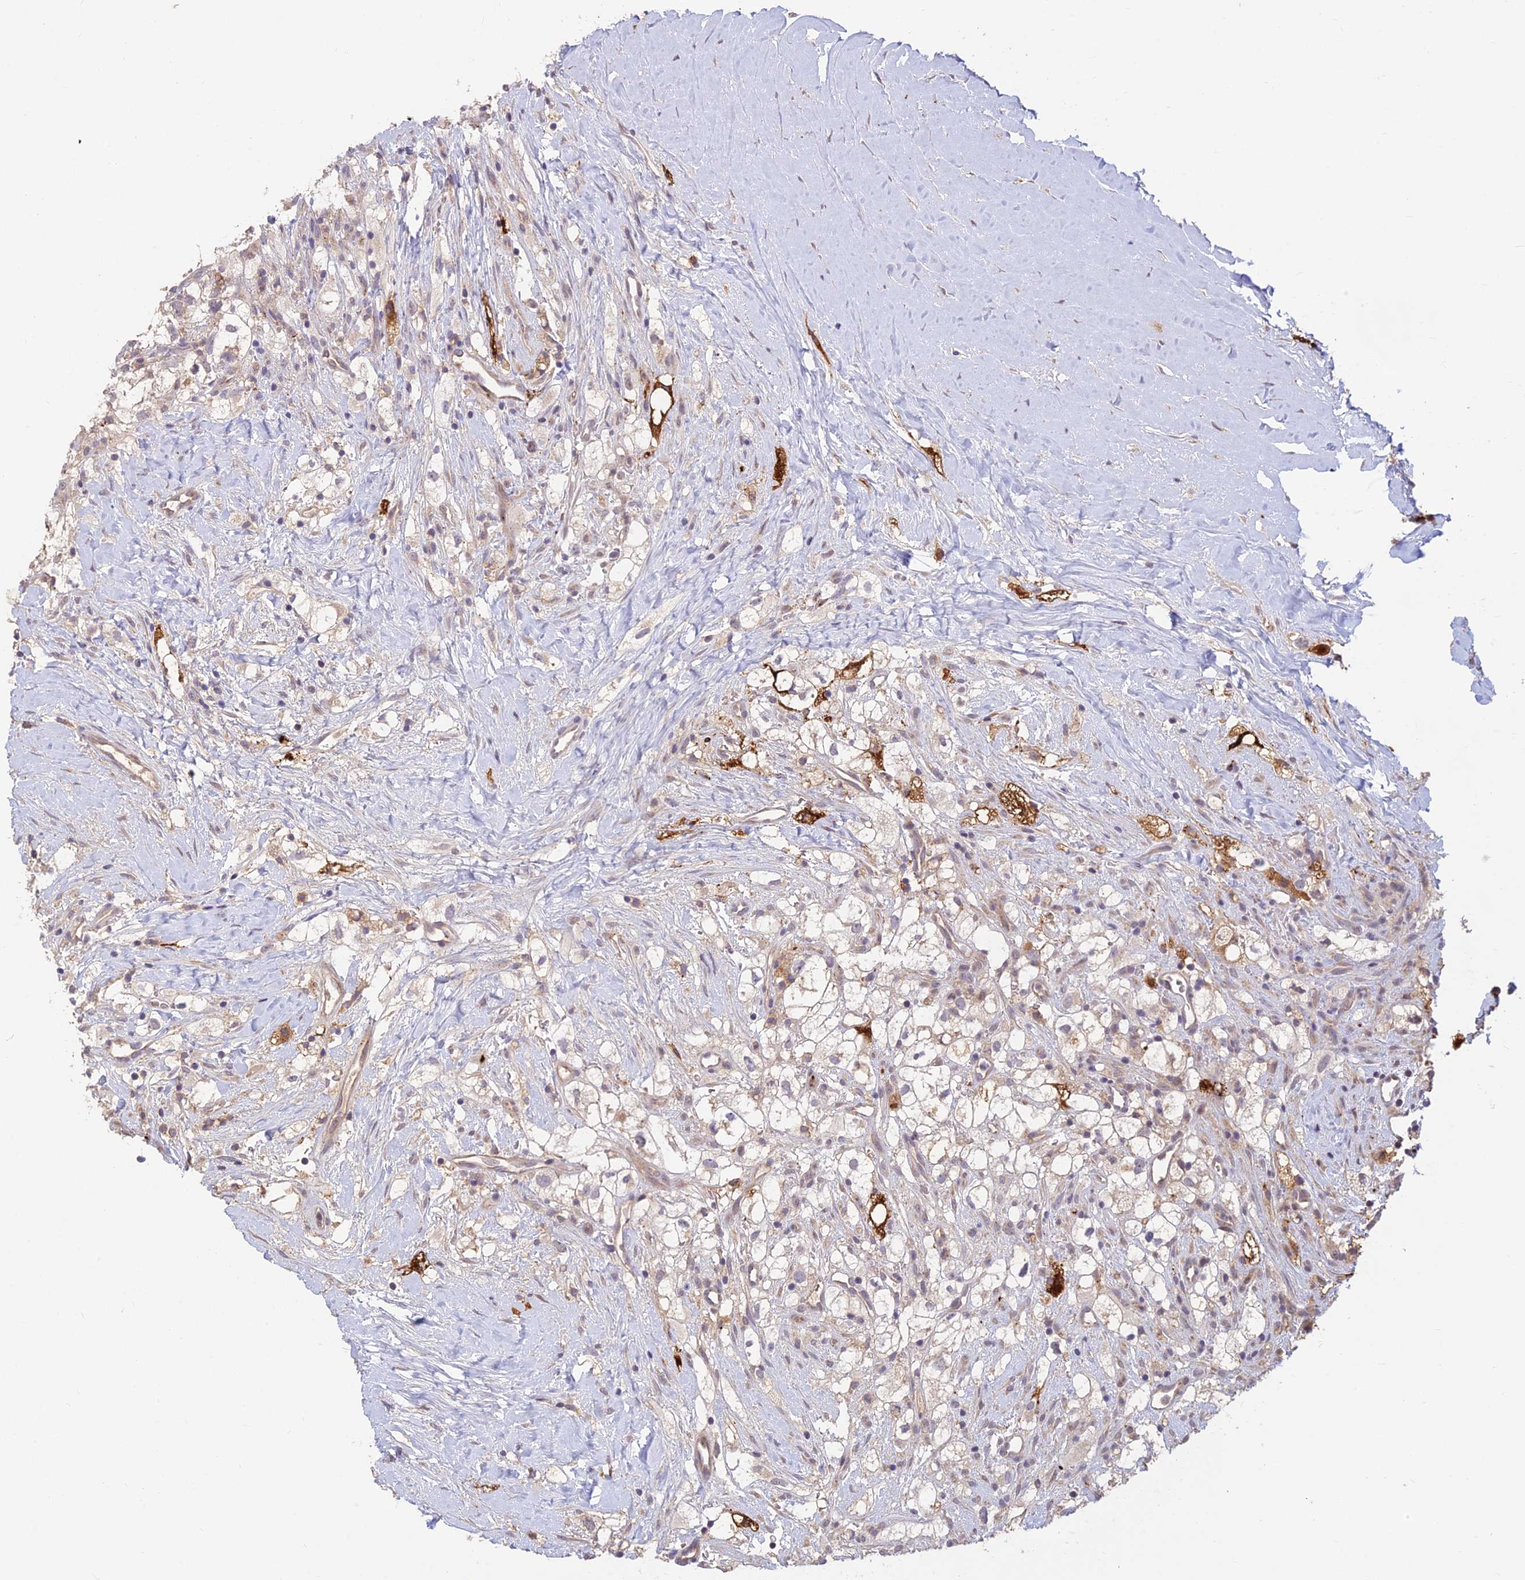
{"staining": {"intensity": "weak", "quantity": "25%-75%", "location": "cytoplasmic/membranous"}, "tissue": "renal cancer", "cell_type": "Tumor cells", "image_type": "cancer", "snomed": [{"axis": "morphology", "description": "Adenocarcinoma, NOS"}, {"axis": "topography", "description": "Kidney"}], "caption": "Human renal cancer (adenocarcinoma) stained with a brown dye reveals weak cytoplasmic/membranous positive positivity in about 25%-75% of tumor cells.", "gene": "ASPDH", "patient": {"sex": "male", "age": 59}}